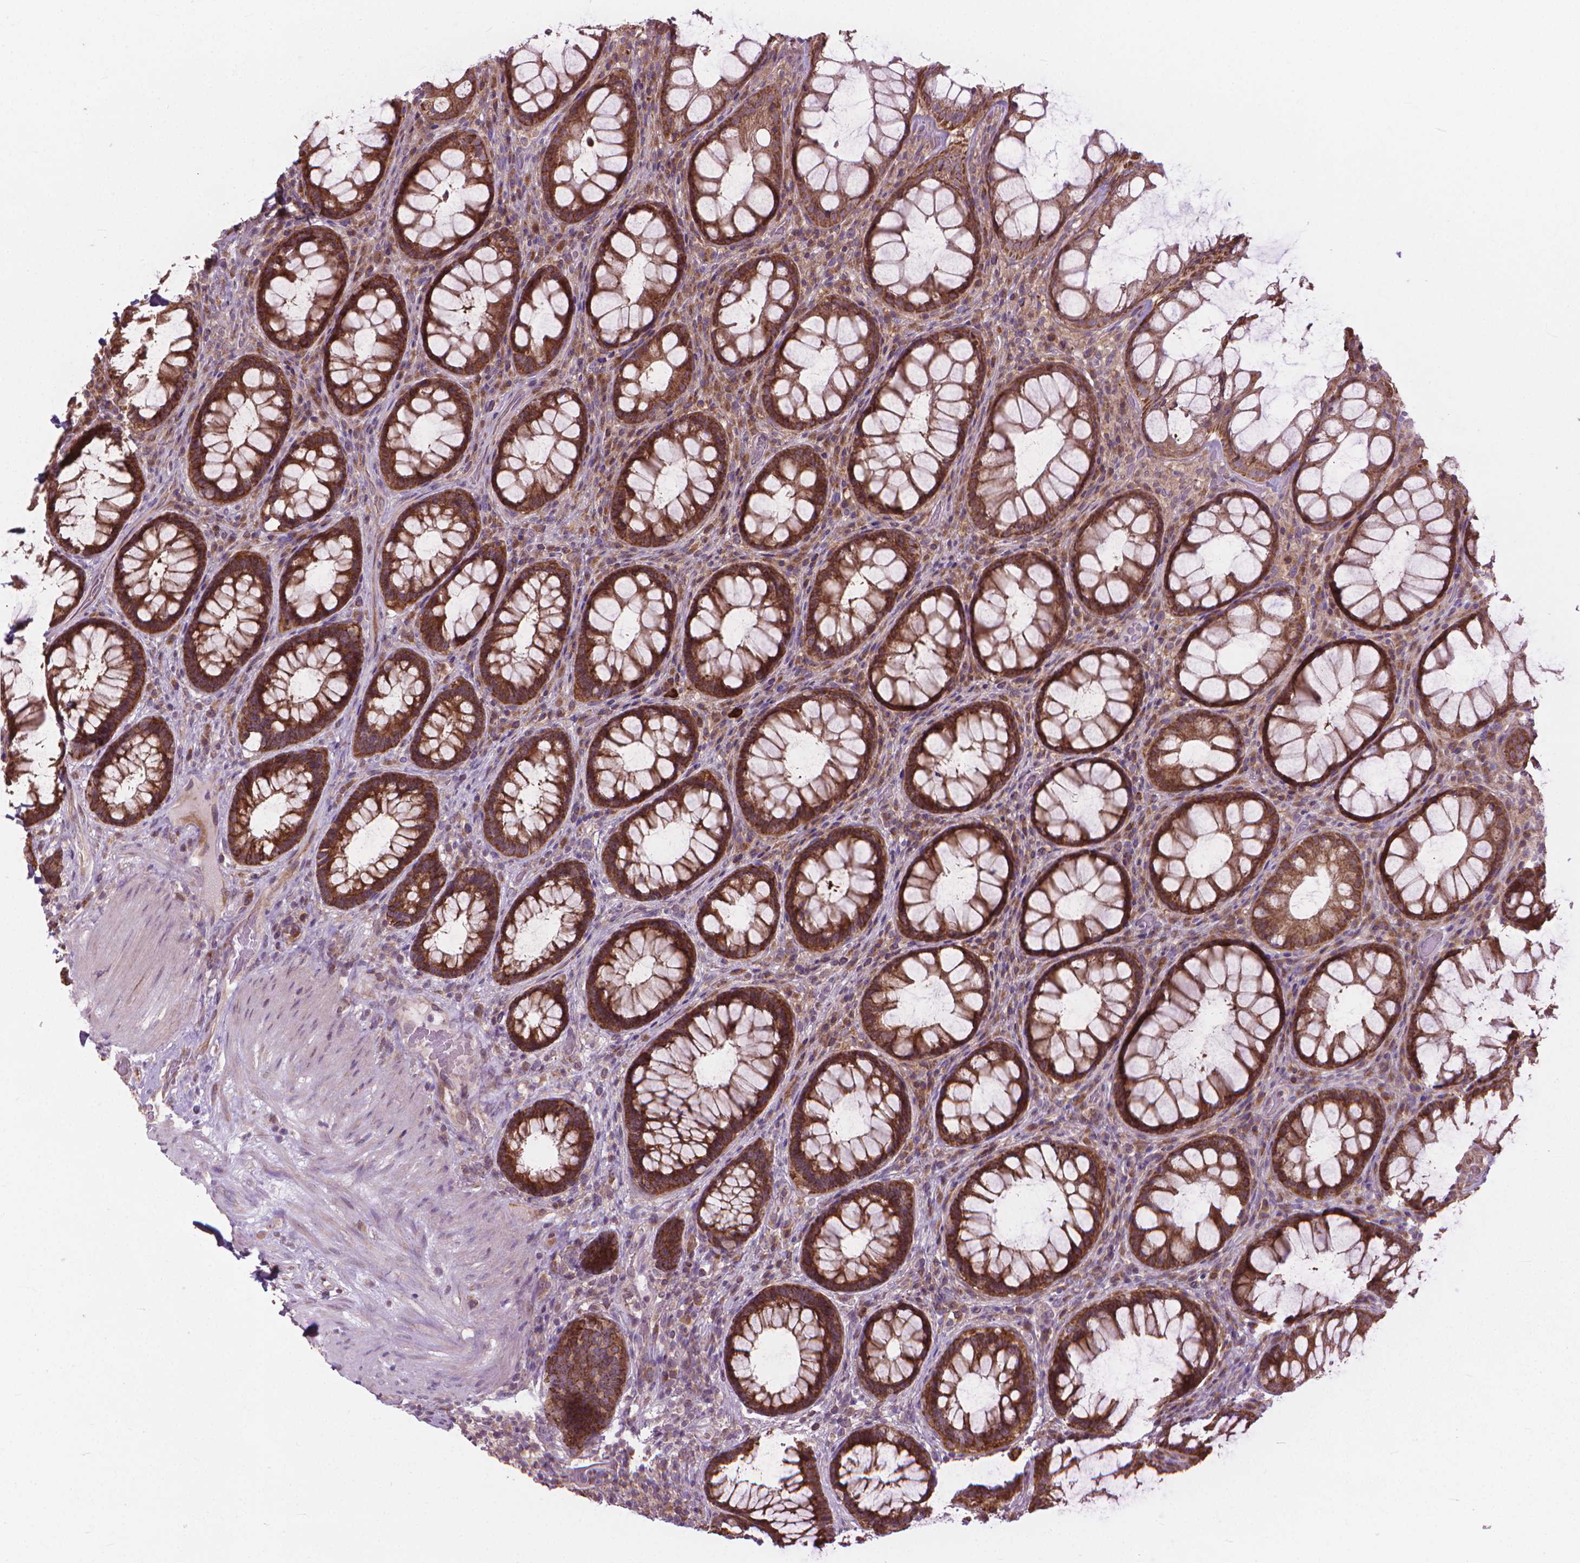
{"staining": {"intensity": "strong", "quantity": ">75%", "location": "cytoplasmic/membranous"}, "tissue": "rectum", "cell_type": "Glandular cells", "image_type": "normal", "snomed": [{"axis": "morphology", "description": "Normal tissue, NOS"}, {"axis": "topography", "description": "Rectum"}], "caption": "Immunohistochemistry (IHC) histopathology image of normal rectum stained for a protein (brown), which shows high levels of strong cytoplasmic/membranous positivity in approximately >75% of glandular cells.", "gene": "NUDT1", "patient": {"sex": "male", "age": 72}}